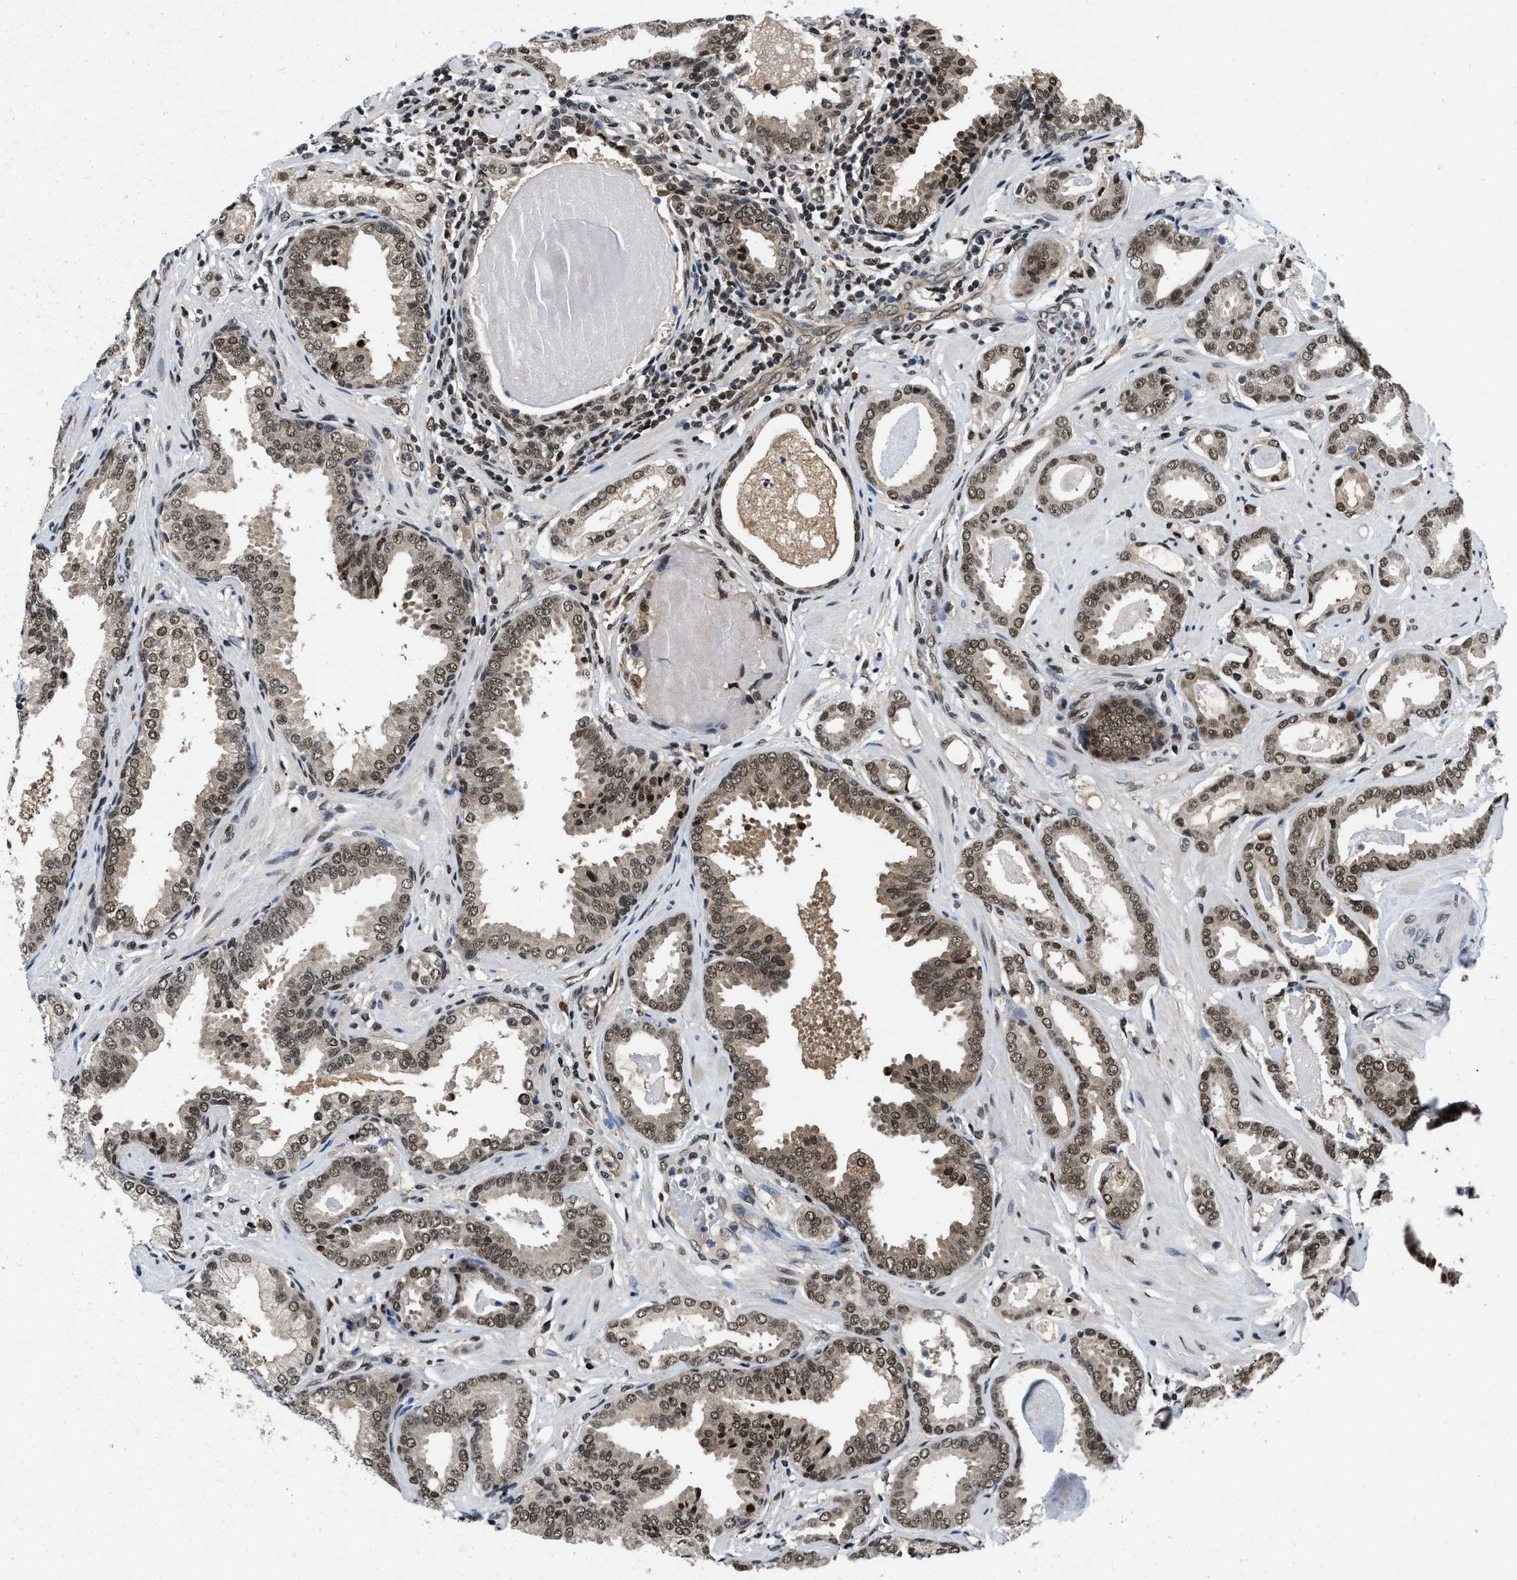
{"staining": {"intensity": "moderate", "quantity": ">75%", "location": "nuclear"}, "tissue": "prostate cancer", "cell_type": "Tumor cells", "image_type": "cancer", "snomed": [{"axis": "morphology", "description": "Adenocarcinoma, Low grade"}, {"axis": "topography", "description": "Prostate"}], "caption": "A brown stain highlights moderate nuclear staining of a protein in prostate cancer (adenocarcinoma (low-grade)) tumor cells. Ihc stains the protein in brown and the nuclei are stained blue.", "gene": "SAFB", "patient": {"sex": "male", "age": 53}}